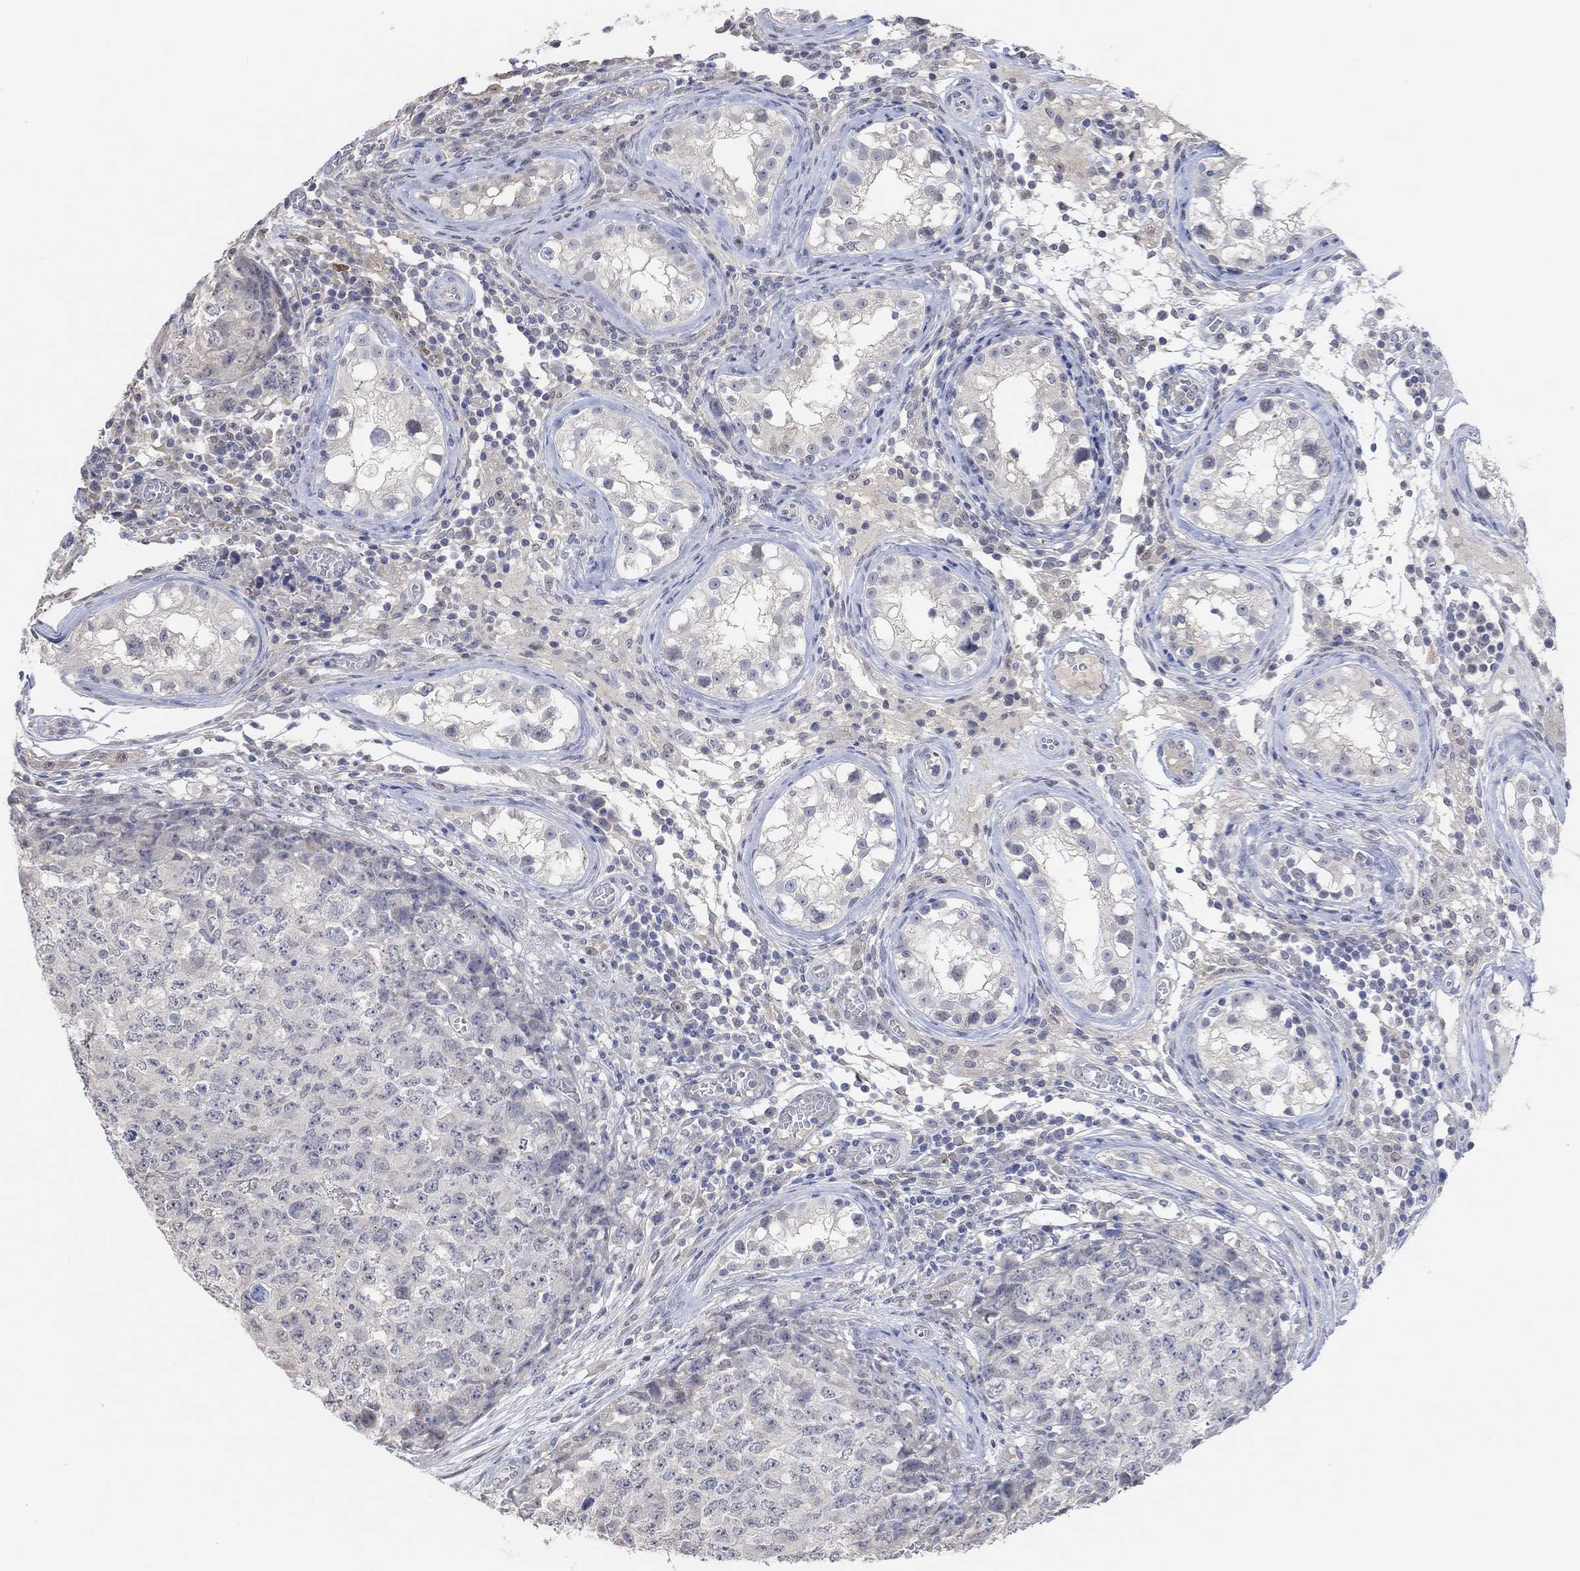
{"staining": {"intensity": "negative", "quantity": "none", "location": "none"}, "tissue": "testis cancer", "cell_type": "Tumor cells", "image_type": "cancer", "snomed": [{"axis": "morphology", "description": "Carcinoma, Embryonal, NOS"}, {"axis": "topography", "description": "Testis"}], "caption": "Immunohistochemistry histopathology image of neoplastic tissue: human testis cancer (embryonal carcinoma) stained with DAB (3,3'-diaminobenzidine) demonstrates no significant protein positivity in tumor cells.", "gene": "MUC1", "patient": {"sex": "male", "age": 23}}